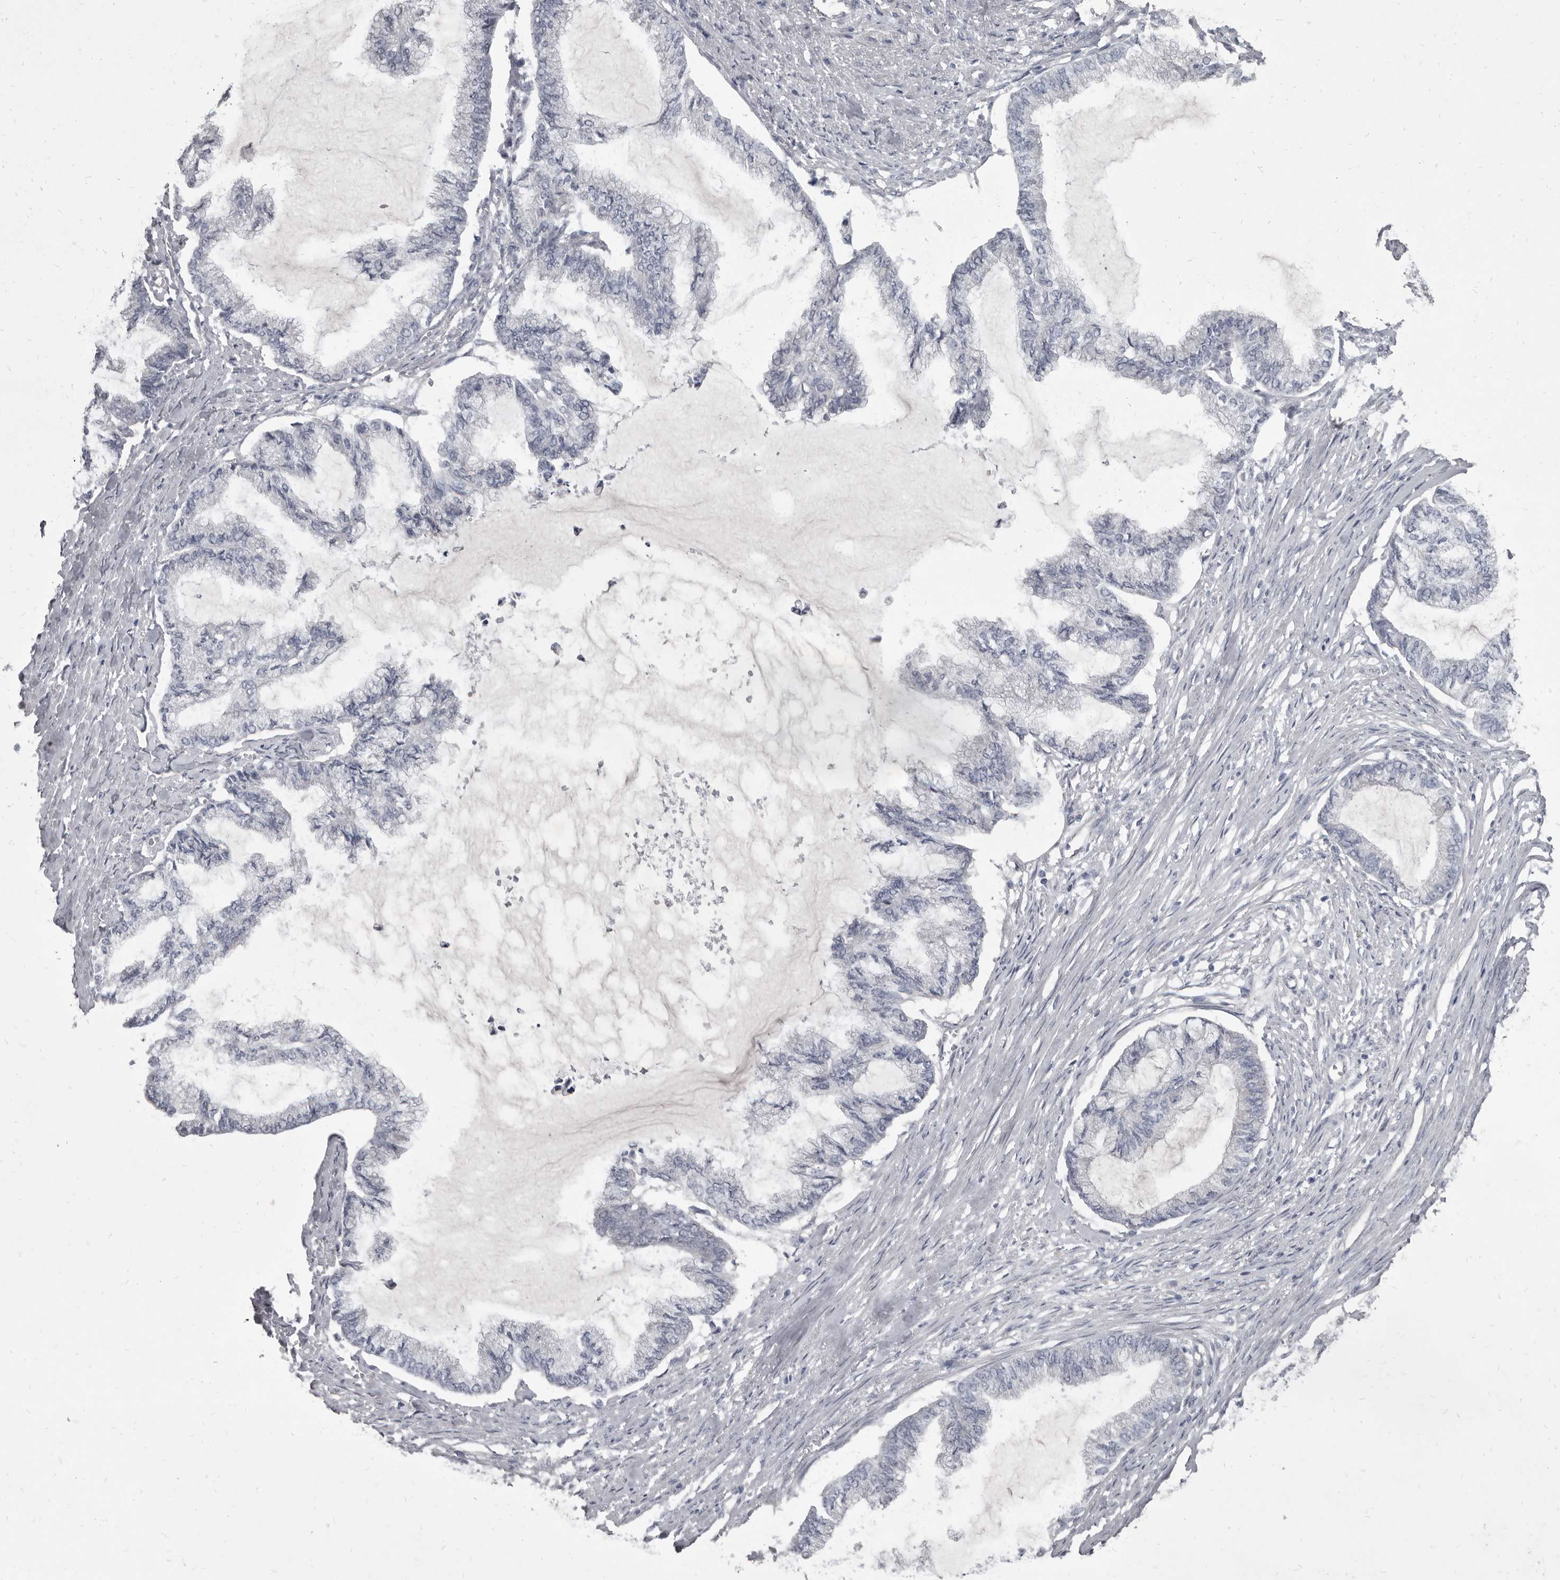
{"staining": {"intensity": "negative", "quantity": "none", "location": "none"}, "tissue": "endometrial cancer", "cell_type": "Tumor cells", "image_type": "cancer", "snomed": [{"axis": "morphology", "description": "Adenocarcinoma, NOS"}, {"axis": "topography", "description": "Endometrium"}], "caption": "Human adenocarcinoma (endometrial) stained for a protein using IHC reveals no positivity in tumor cells.", "gene": "GSK3B", "patient": {"sex": "female", "age": 86}}